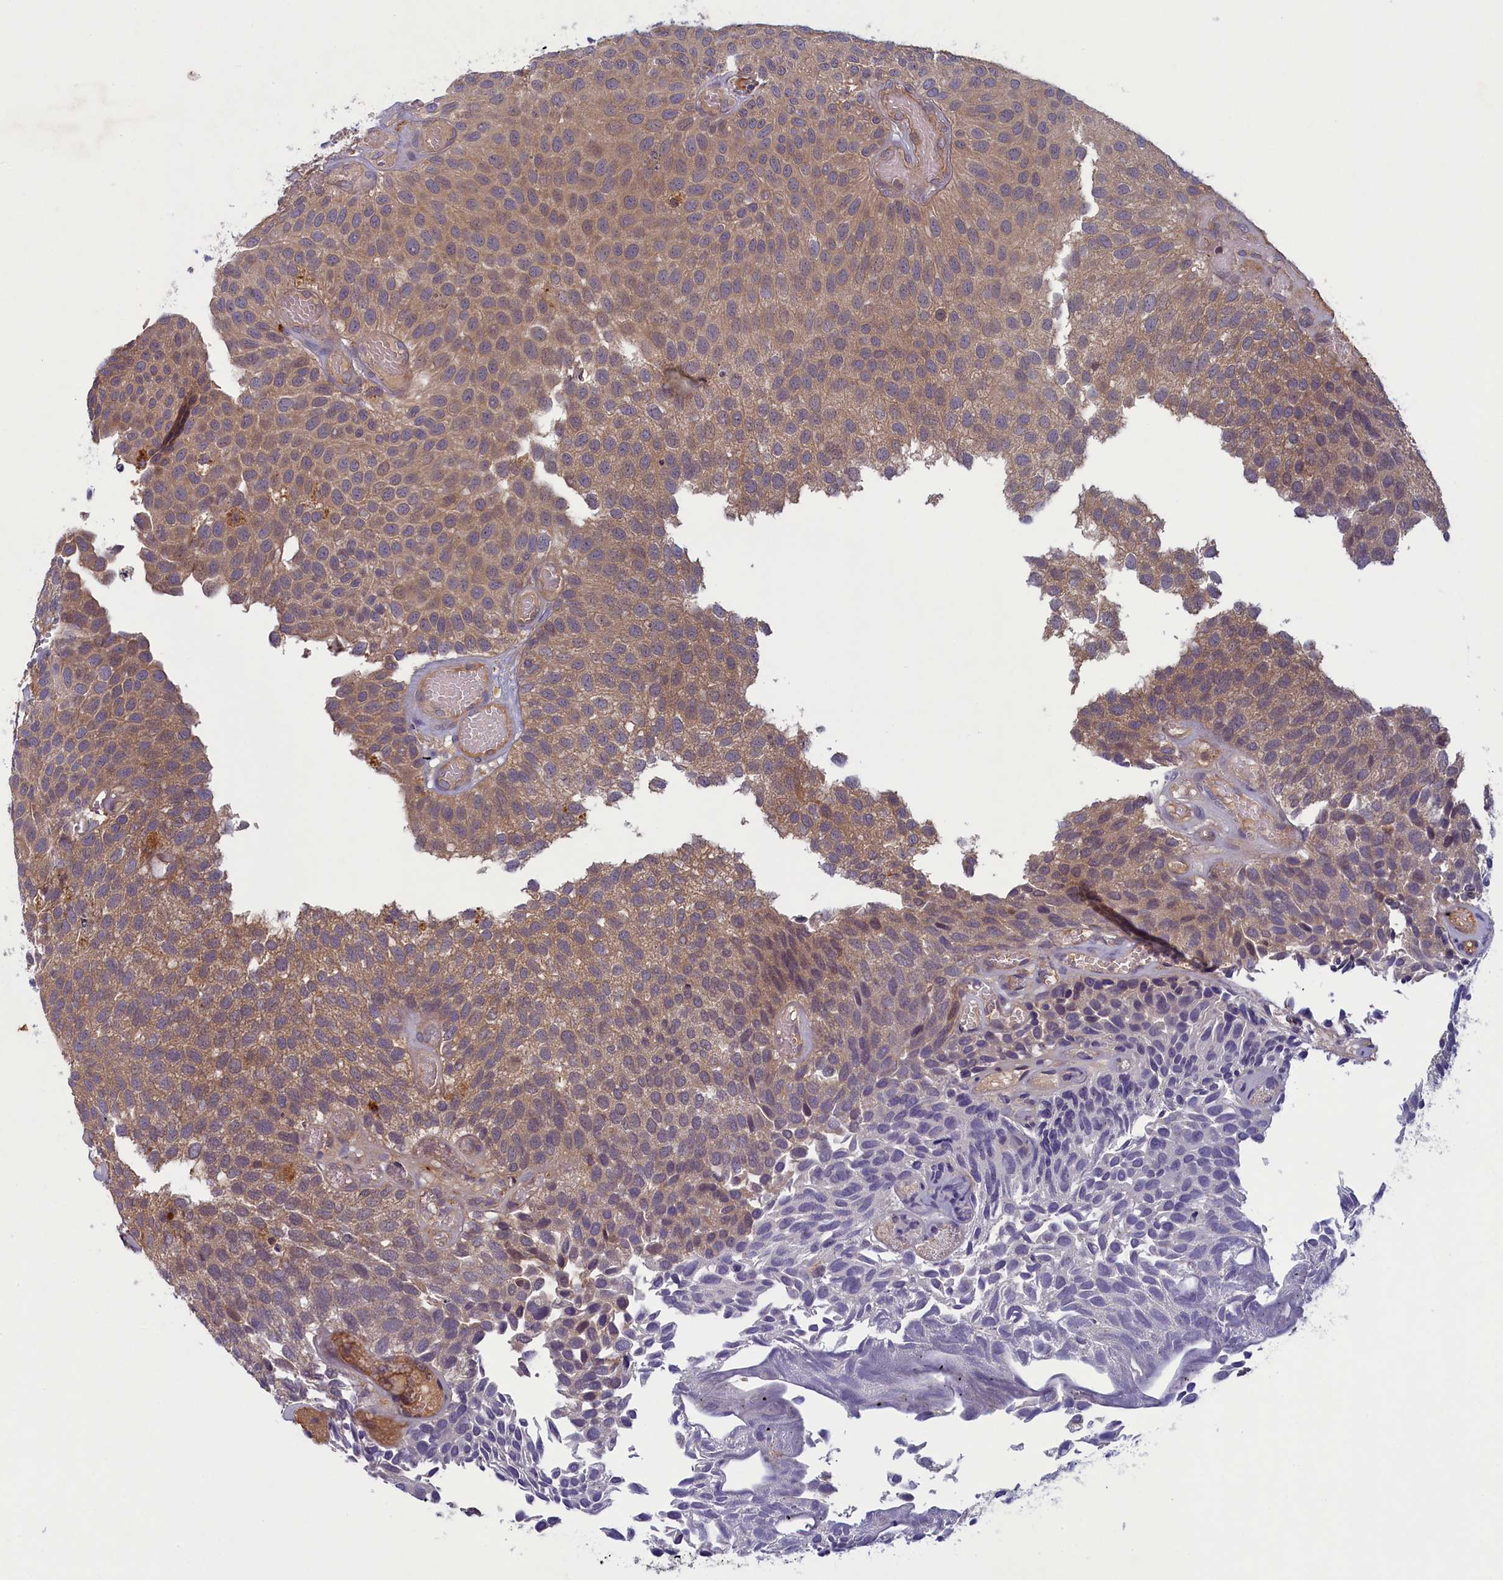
{"staining": {"intensity": "moderate", "quantity": "25%-75%", "location": "cytoplasmic/membranous"}, "tissue": "urothelial cancer", "cell_type": "Tumor cells", "image_type": "cancer", "snomed": [{"axis": "morphology", "description": "Urothelial carcinoma, Low grade"}, {"axis": "topography", "description": "Urinary bladder"}], "caption": "Moderate cytoplasmic/membranous staining for a protein is present in about 25%-75% of tumor cells of low-grade urothelial carcinoma using immunohistochemistry (IHC).", "gene": "NUBP1", "patient": {"sex": "male", "age": 89}}